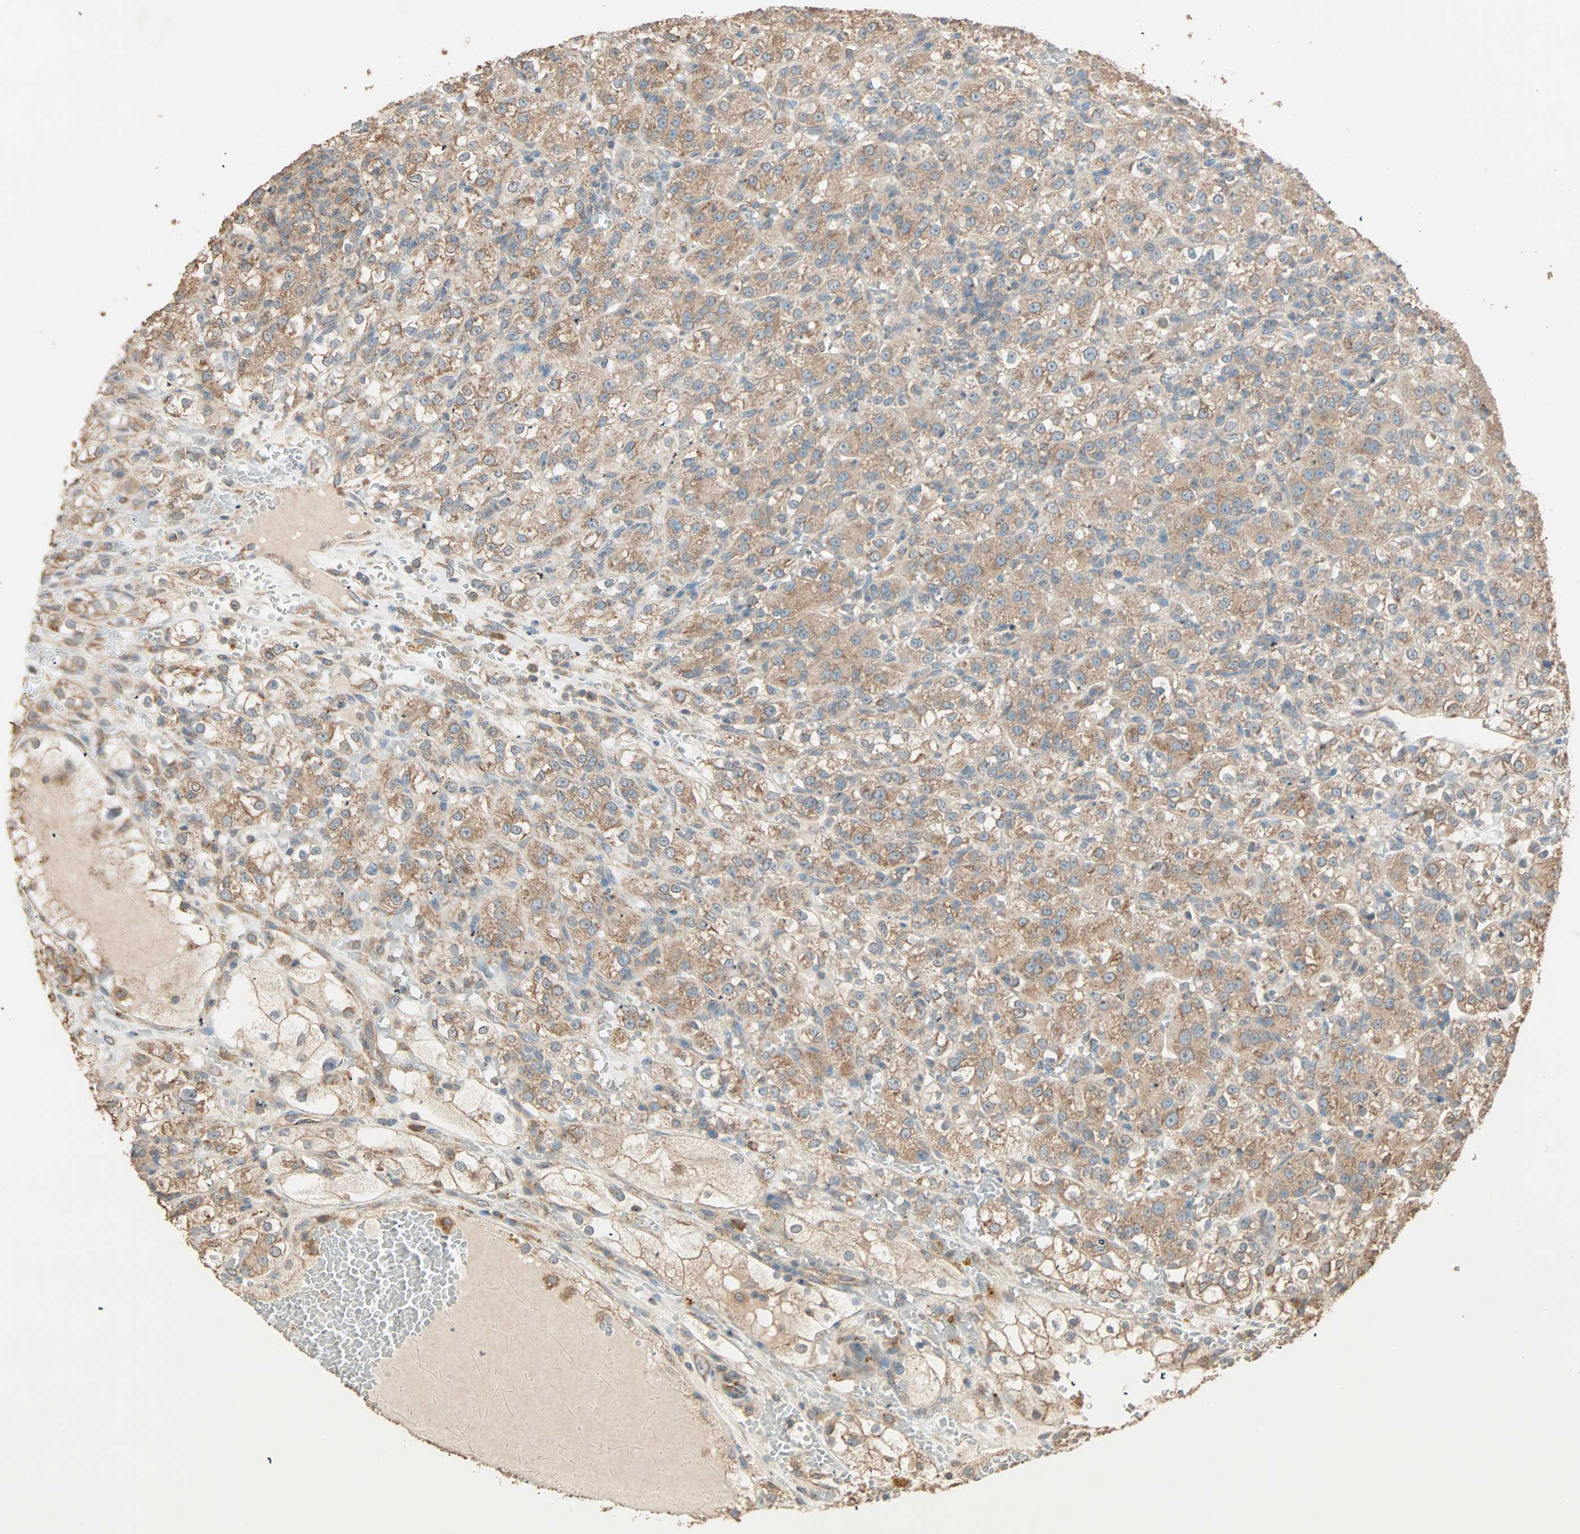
{"staining": {"intensity": "moderate", "quantity": ">75%", "location": "cytoplasmic/membranous"}, "tissue": "renal cancer", "cell_type": "Tumor cells", "image_type": "cancer", "snomed": [{"axis": "morphology", "description": "Normal tissue, NOS"}, {"axis": "morphology", "description": "Adenocarcinoma, NOS"}, {"axis": "topography", "description": "Kidney"}], "caption": "Protein expression analysis of adenocarcinoma (renal) displays moderate cytoplasmic/membranous positivity in approximately >75% of tumor cells. The staining is performed using DAB brown chromogen to label protein expression. The nuclei are counter-stained blue using hematoxylin.", "gene": "EIF4G2", "patient": {"sex": "male", "age": 61}}